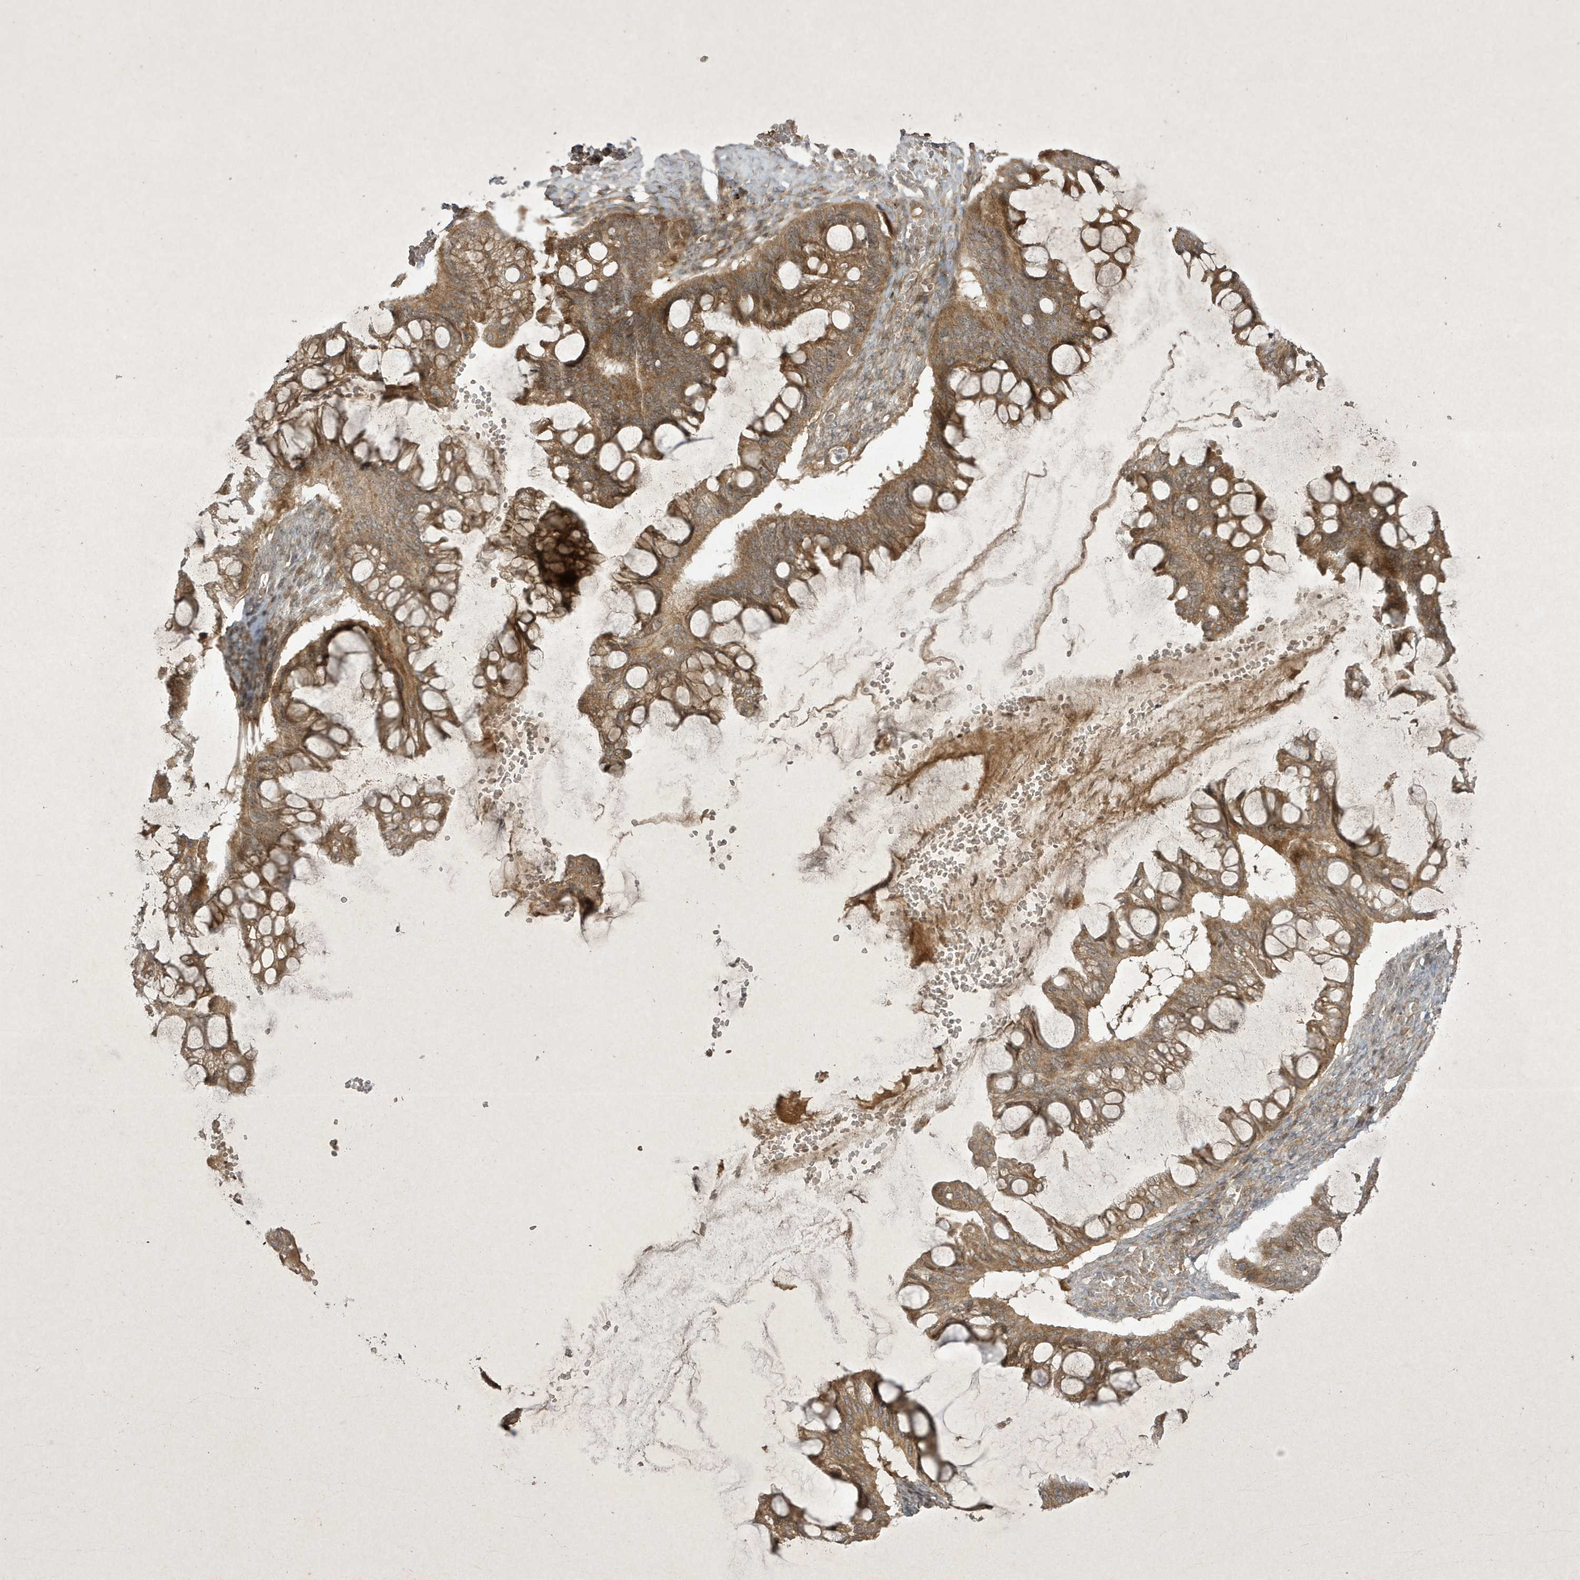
{"staining": {"intensity": "moderate", "quantity": ">75%", "location": "cytoplasmic/membranous"}, "tissue": "ovarian cancer", "cell_type": "Tumor cells", "image_type": "cancer", "snomed": [{"axis": "morphology", "description": "Cystadenocarcinoma, mucinous, NOS"}, {"axis": "topography", "description": "Ovary"}], "caption": "A brown stain labels moderate cytoplasmic/membranous staining of a protein in ovarian mucinous cystadenocarcinoma tumor cells.", "gene": "FAM83C", "patient": {"sex": "female", "age": 73}}